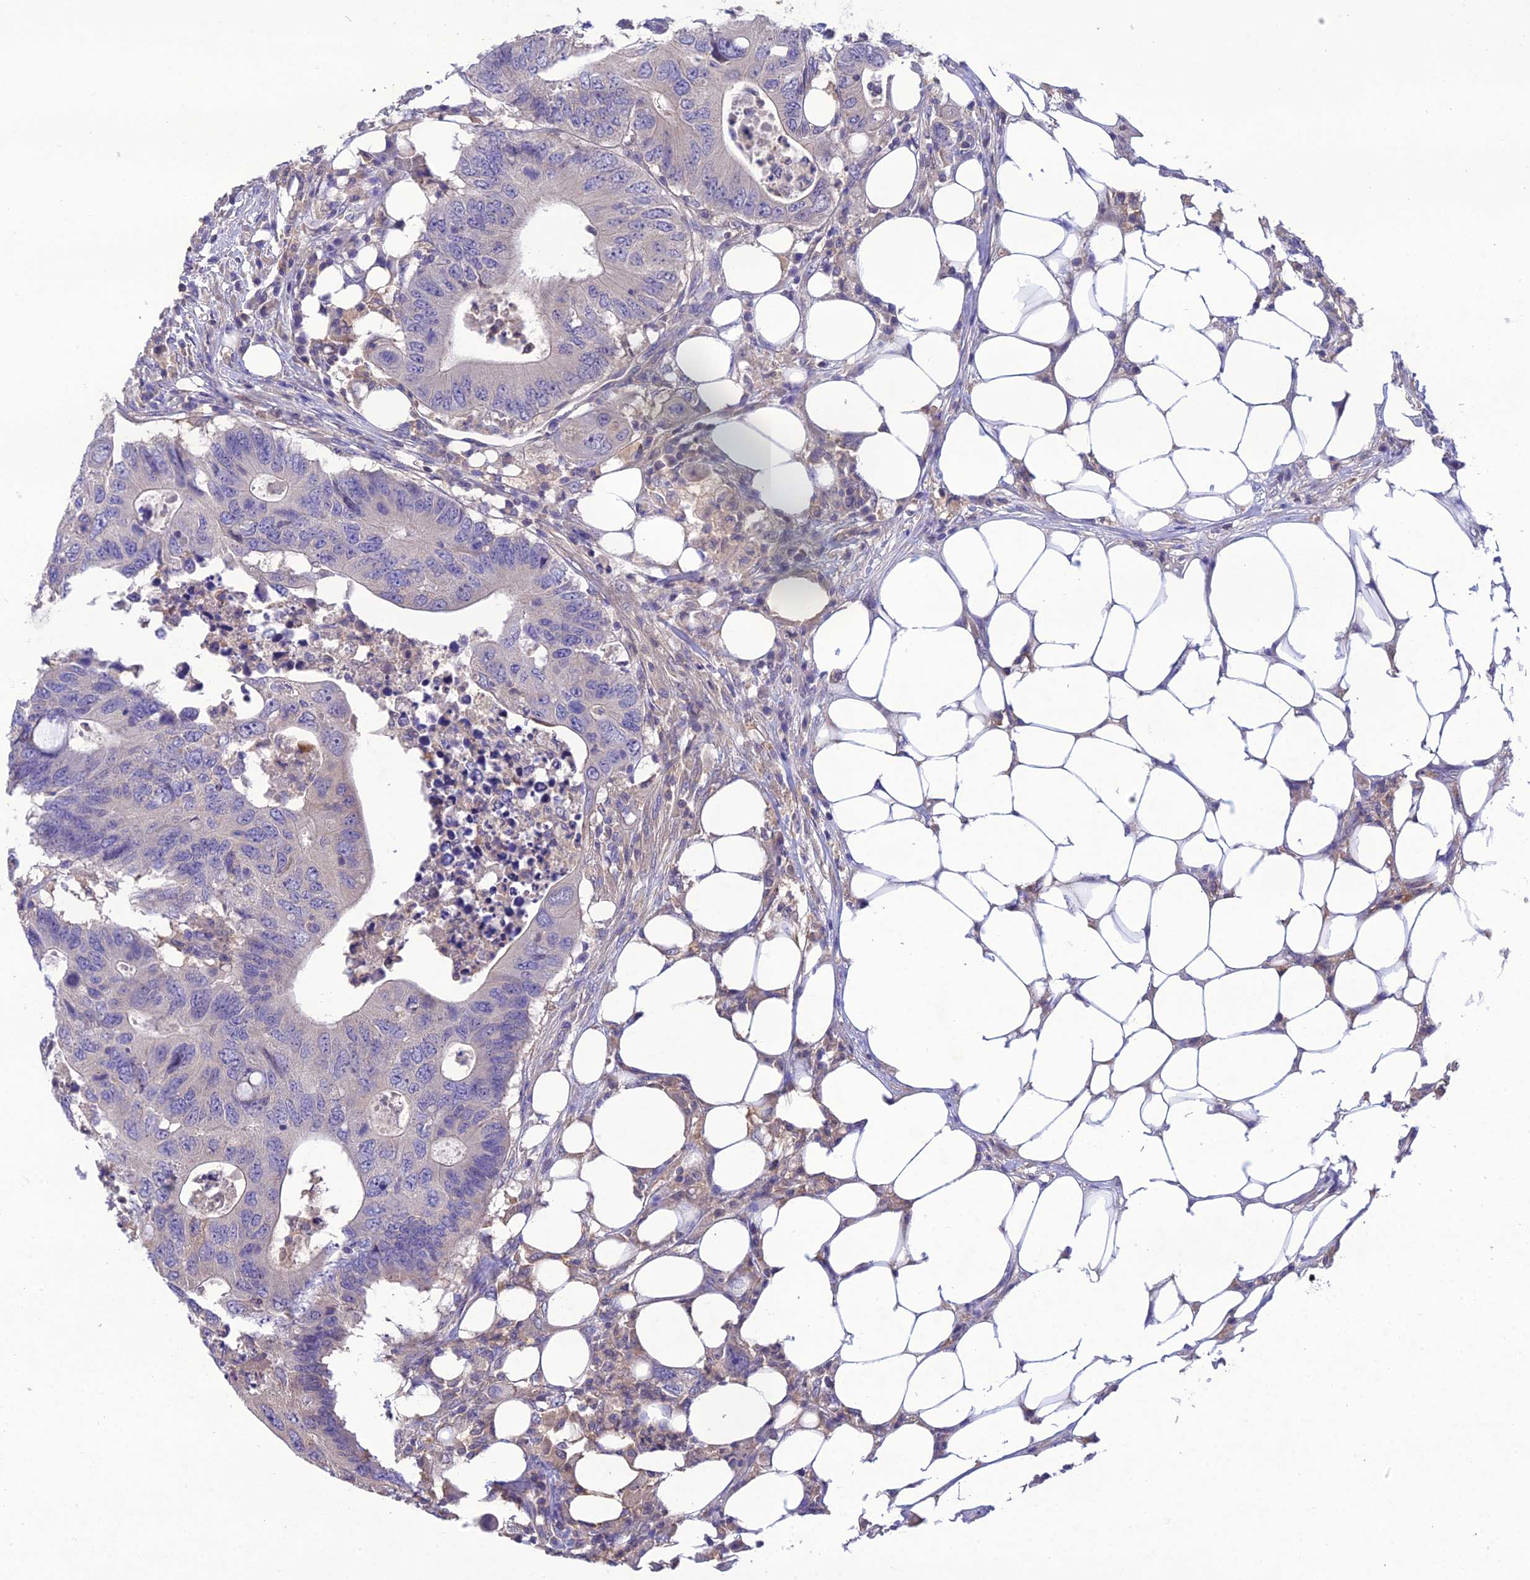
{"staining": {"intensity": "negative", "quantity": "none", "location": "none"}, "tissue": "colorectal cancer", "cell_type": "Tumor cells", "image_type": "cancer", "snomed": [{"axis": "morphology", "description": "Adenocarcinoma, NOS"}, {"axis": "topography", "description": "Colon"}], "caption": "Immunohistochemistry image of neoplastic tissue: colorectal adenocarcinoma stained with DAB (3,3'-diaminobenzidine) demonstrates no significant protein staining in tumor cells. (DAB immunohistochemistry visualized using brightfield microscopy, high magnification).", "gene": "SNX24", "patient": {"sex": "male", "age": 71}}